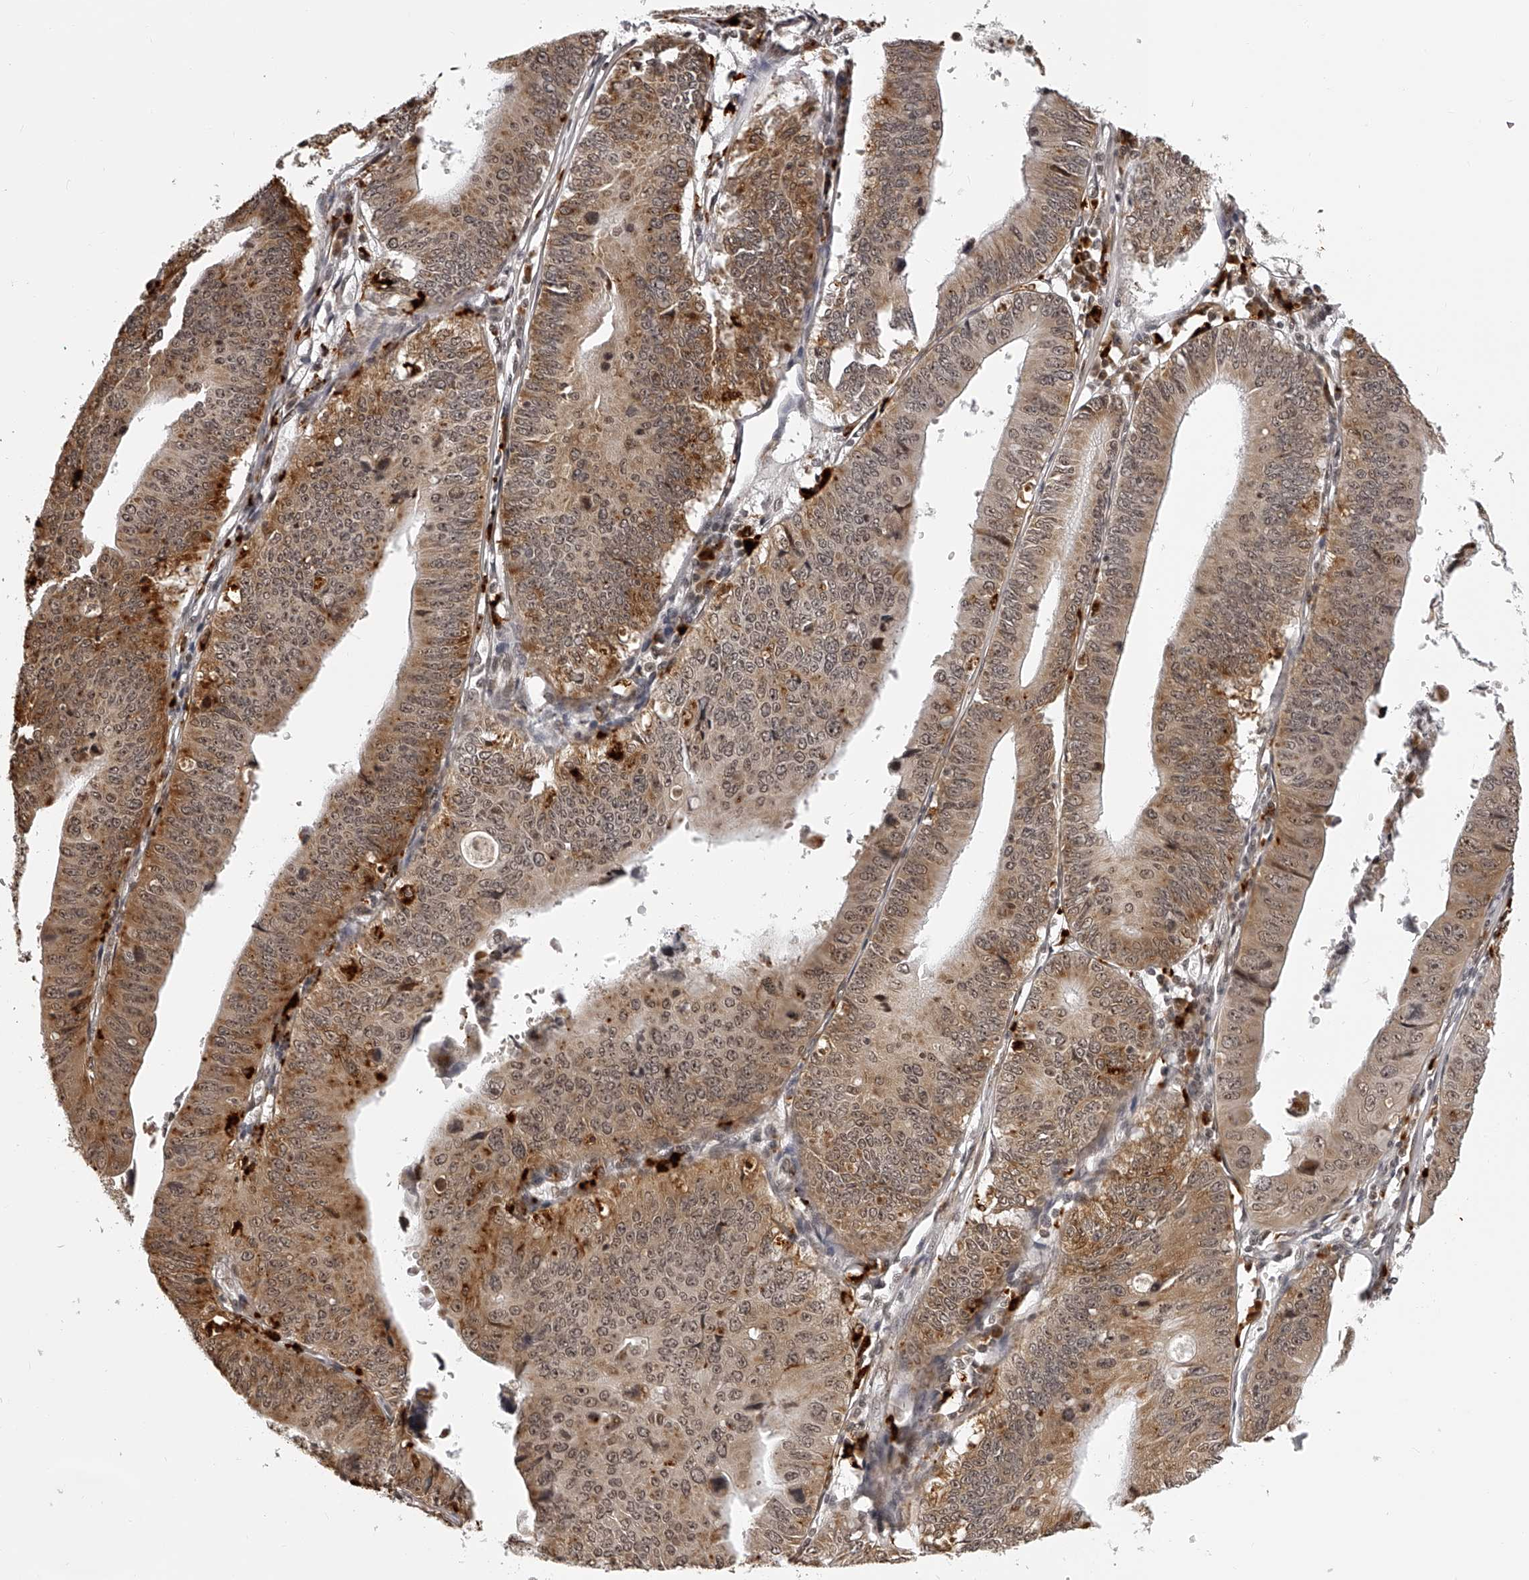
{"staining": {"intensity": "moderate", "quantity": ">75%", "location": "cytoplasmic/membranous,nuclear"}, "tissue": "stomach cancer", "cell_type": "Tumor cells", "image_type": "cancer", "snomed": [{"axis": "morphology", "description": "Adenocarcinoma, NOS"}, {"axis": "topography", "description": "Stomach"}], "caption": "Approximately >75% of tumor cells in stomach cancer reveal moderate cytoplasmic/membranous and nuclear protein positivity as visualized by brown immunohistochemical staining.", "gene": "ODF2L", "patient": {"sex": "male", "age": 59}}